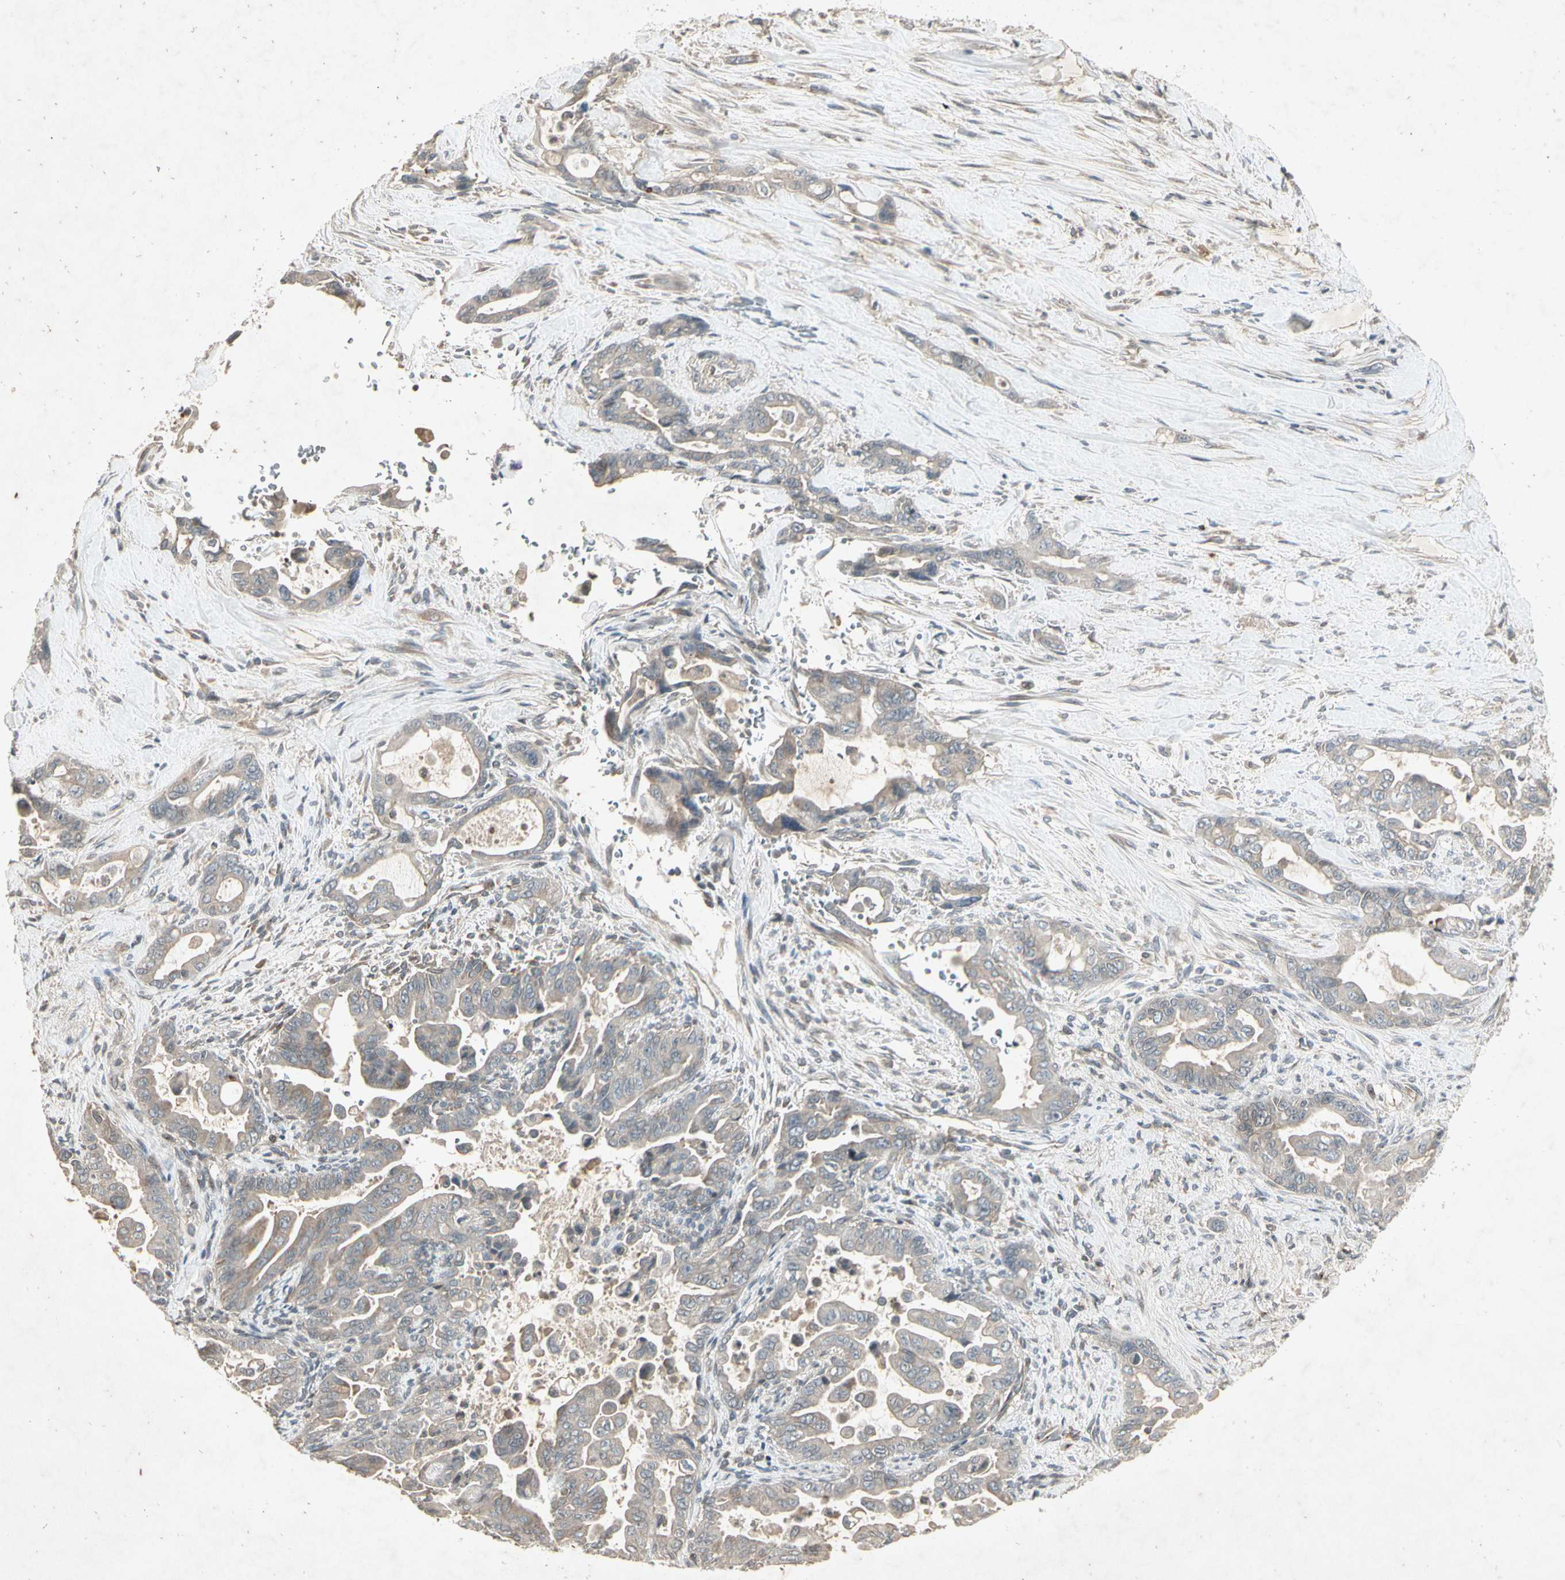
{"staining": {"intensity": "weak", "quantity": ">75%", "location": "cytoplasmic/membranous"}, "tissue": "pancreatic cancer", "cell_type": "Tumor cells", "image_type": "cancer", "snomed": [{"axis": "morphology", "description": "Adenocarcinoma, NOS"}, {"axis": "topography", "description": "Pancreas"}], "caption": "The image displays staining of pancreatic cancer, revealing weak cytoplasmic/membranous protein staining (brown color) within tumor cells. (Brightfield microscopy of DAB IHC at high magnification).", "gene": "TEK", "patient": {"sex": "male", "age": 70}}